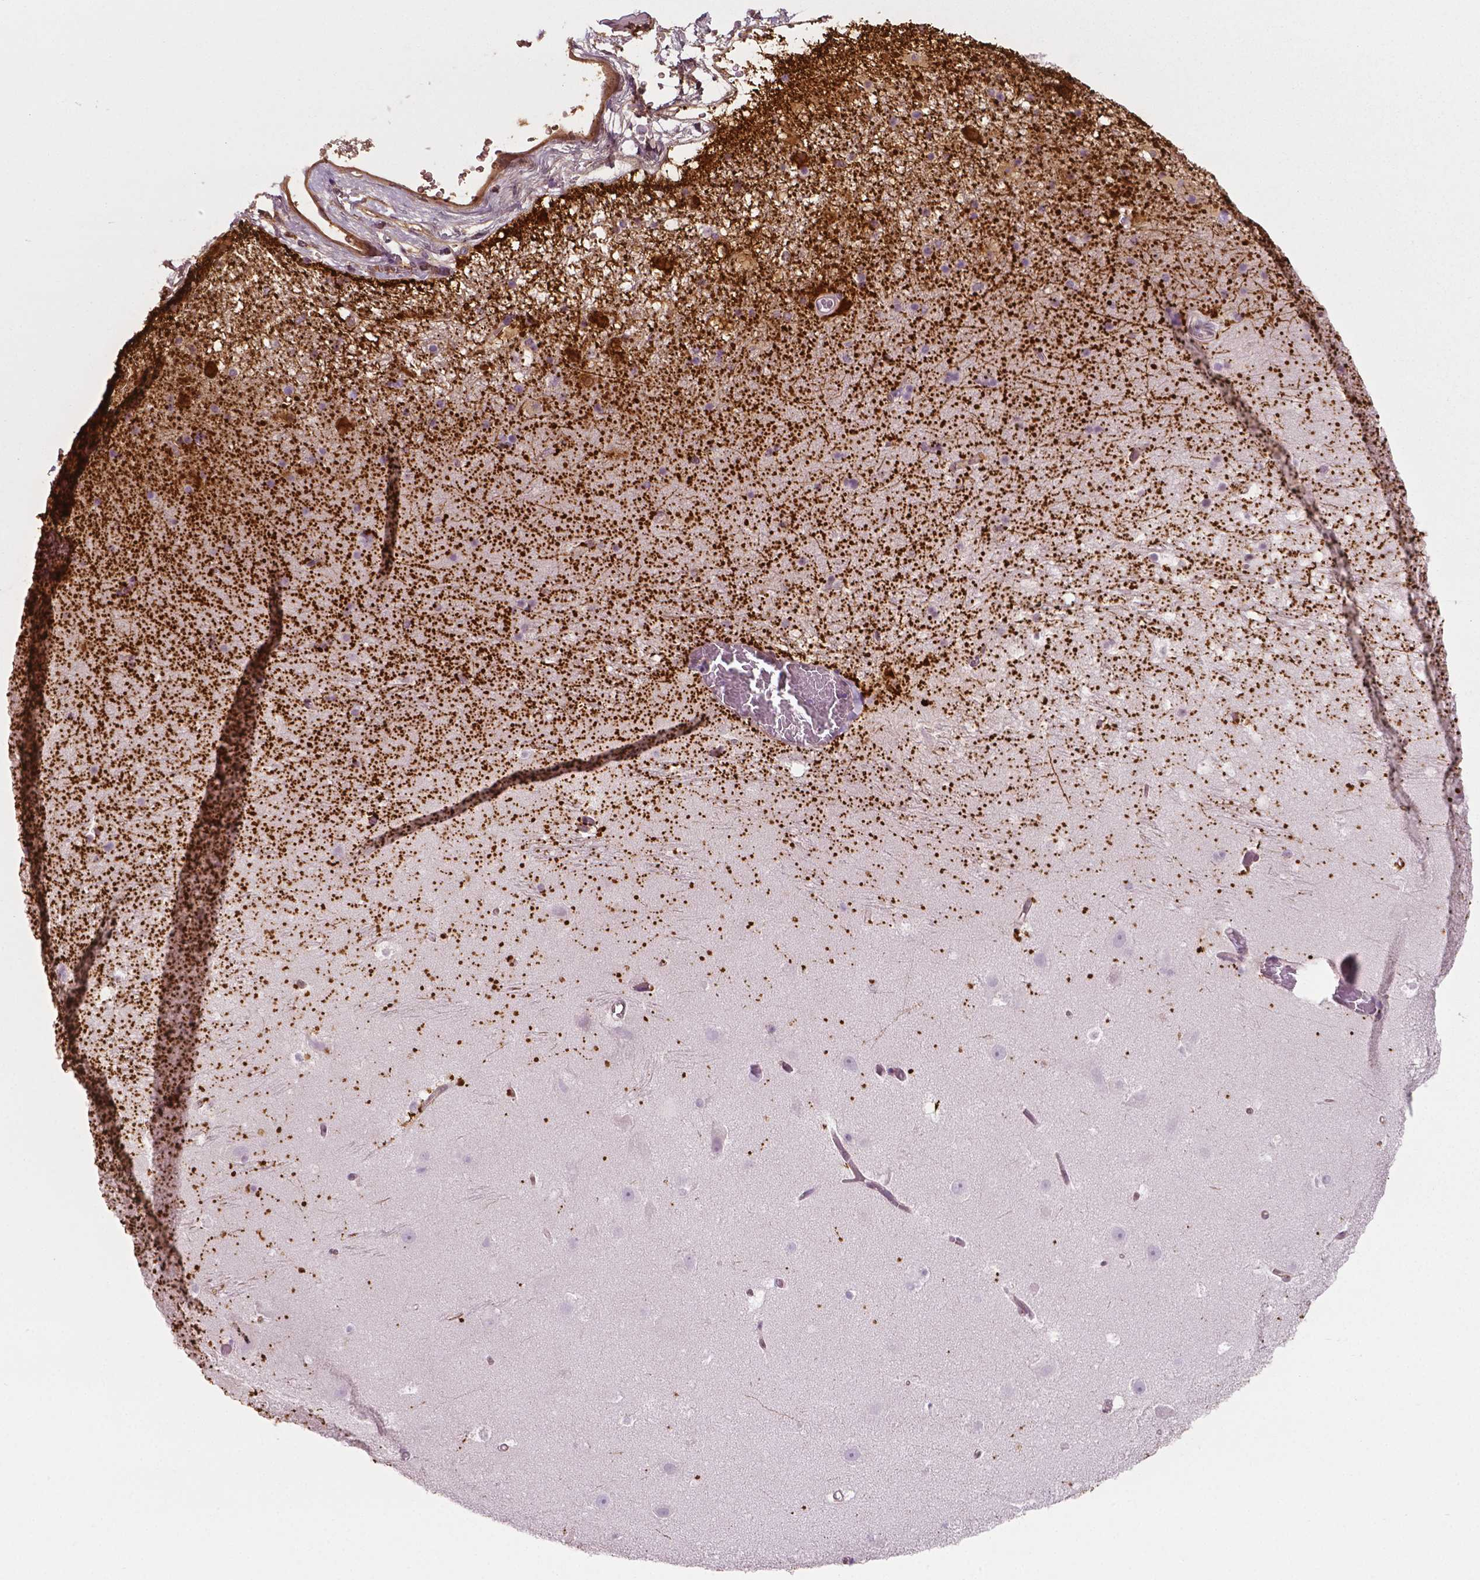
{"staining": {"intensity": "moderate", "quantity": "<25%", "location": "nuclear"}, "tissue": "hippocampus", "cell_type": "Glial cells", "image_type": "normal", "snomed": [{"axis": "morphology", "description": "Normal tissue, NOS"}, {"axis": "topography", "description": "Hippocampus"}], "caption": "High-power microscopy captured an immunohistochemistry (IHC) photomicrograph of benign hippocampus, revealing moderate nuclear expression in about <25% of glial cells. The staining is performed using DAB brown chromogen to label protein expression. The nuclei are counter-stained blue using hematoxylin.", "gene": "PTX3", "patient": {"sex": "male", "age": 26}}